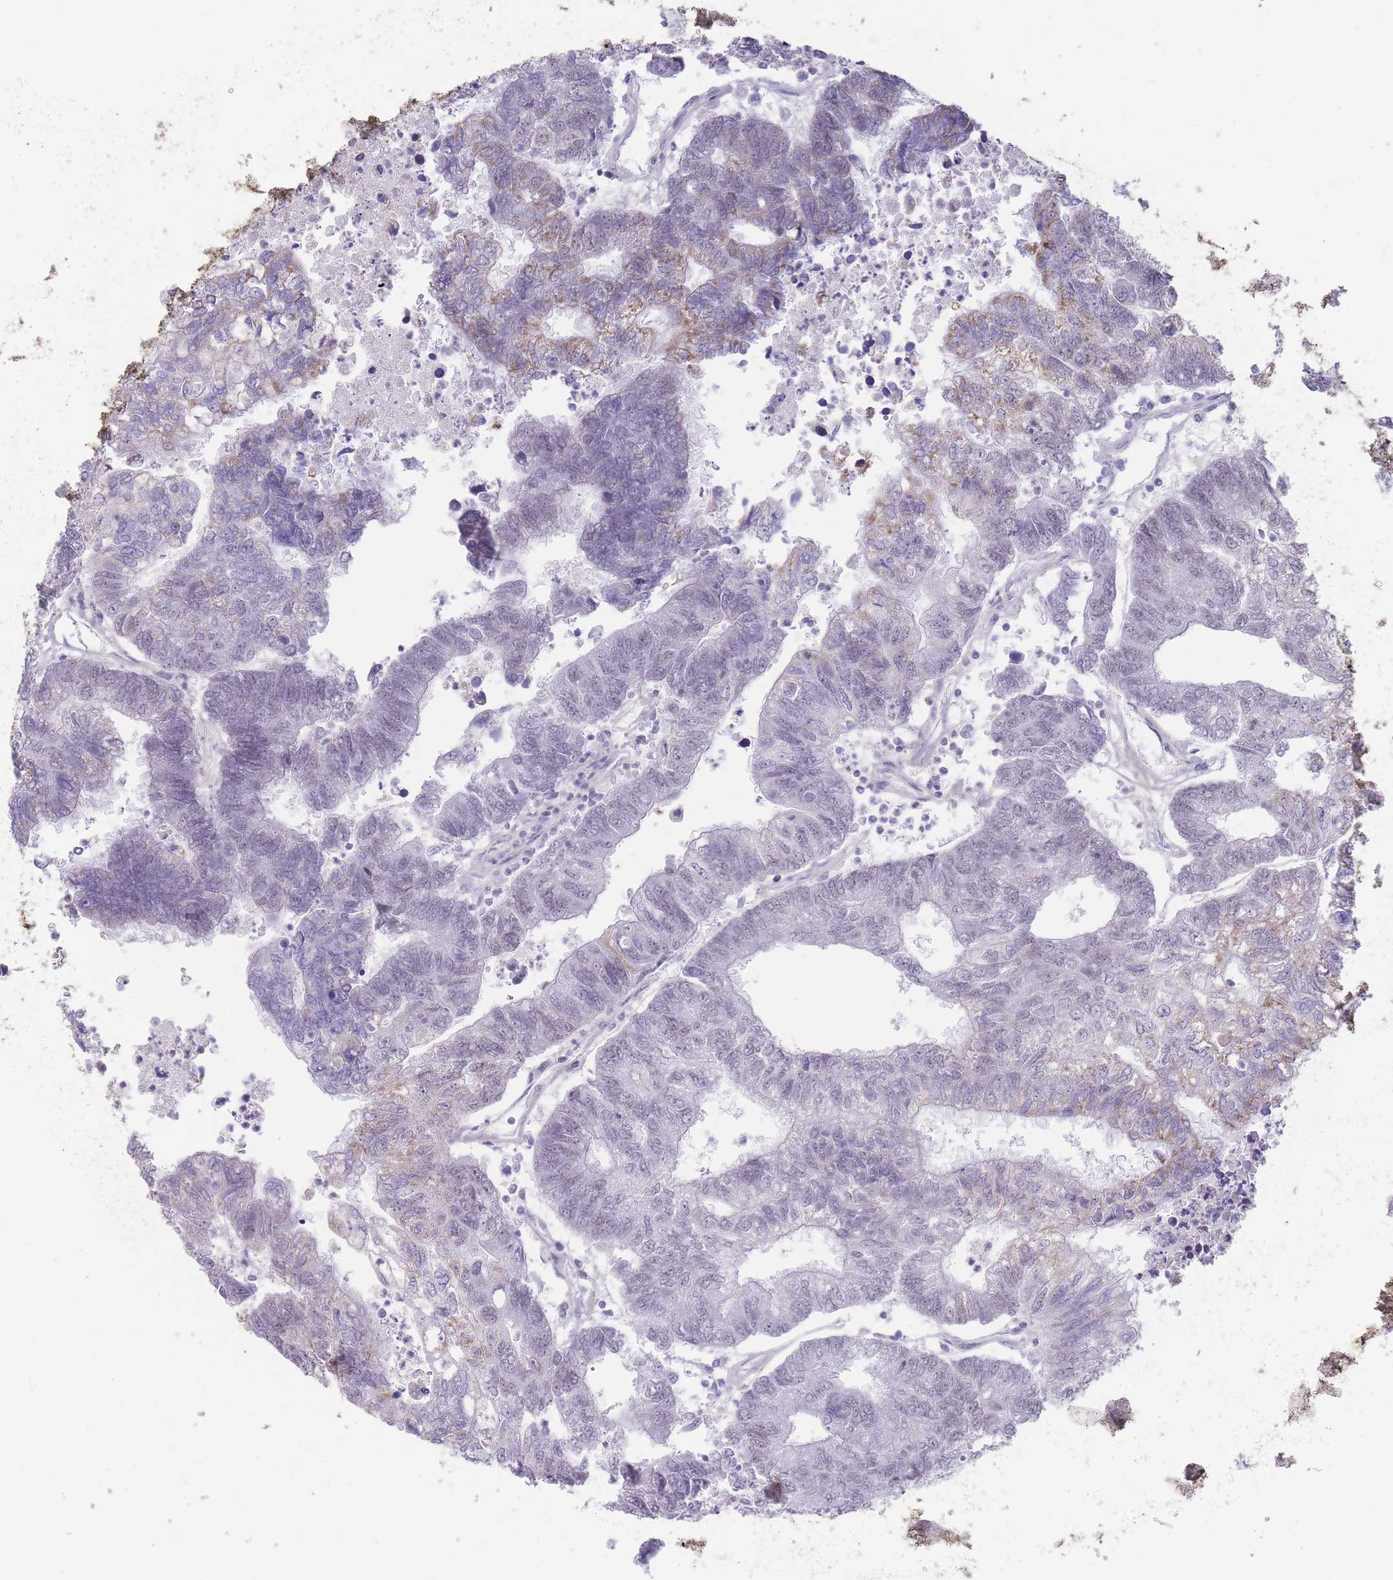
{"staining": {"intensity": "moderate", "quantity": "<25%", "location": "cytoplasmic/membranous"}, "tissue": "colorectal cancer", "cell_type": "Tumor cells", "image_type": "cancer", "snomed": [{"axis": "morphology", "description": "Adenocarcinoma, NOS"}, {"axis": "topography", "description": "Colon"}], "caption": "About <25% of tumor cells in human colorectal cancer (adenocarcinoma) reveal moderate cytoplasmic/membranous protein expression as visualized by brown immunohistochemical staining.", "gene": "ZBTB24", "patient": {"sex": "female", "age": 48}}